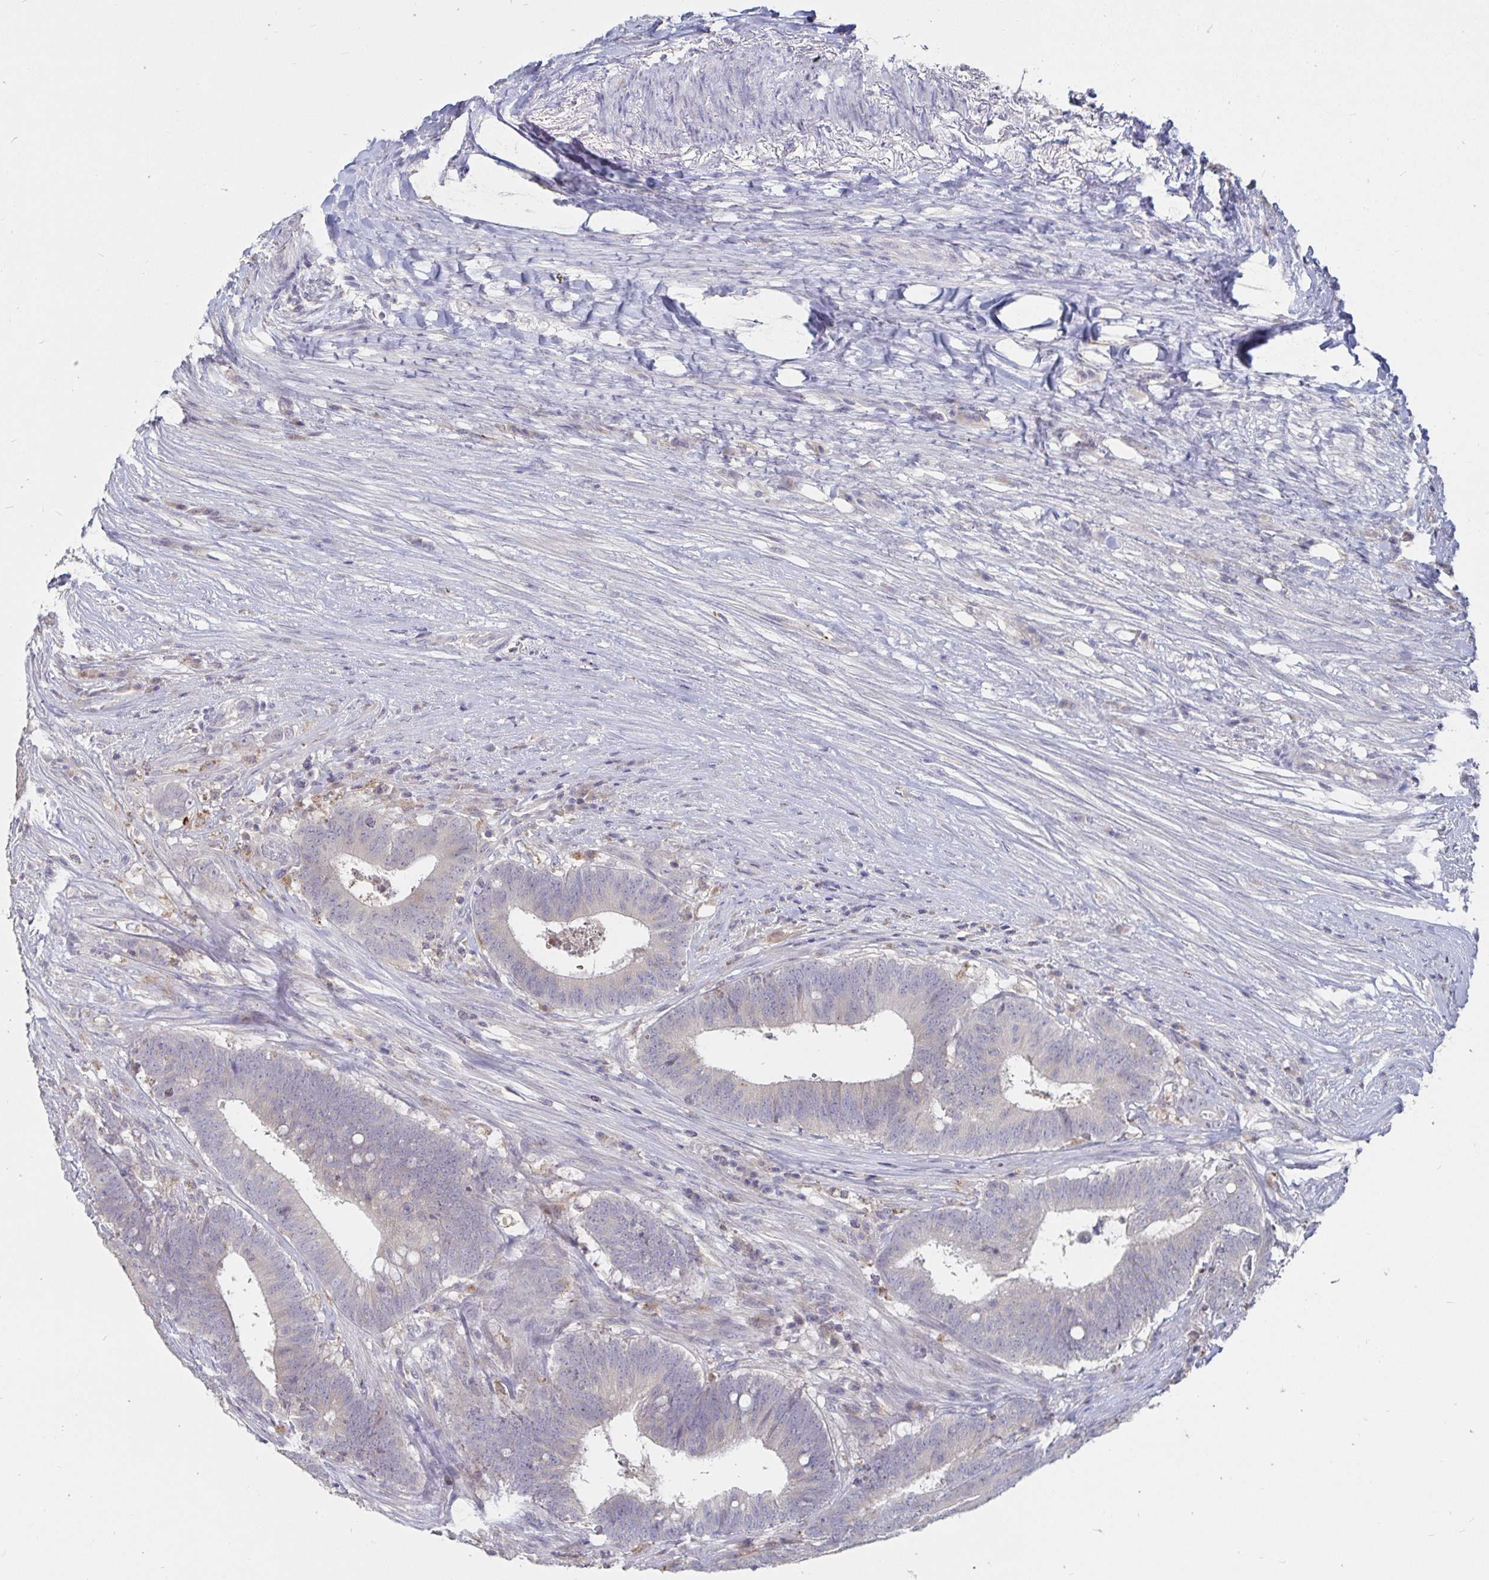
{"staining": {"intensity": "negative", "quantity": "none", "location": "none"}, "tissue": "colorectal cancer", "cell_type": "Tumor cells", "image_type": "cancer", "snomed": [{"axis": "morphology", "description": "Adenocarcinoma, NOS"}, {"axis": "topography", "description": "Colon"}], "caption": "There is no significant staining in tumor cells of colorectal adenocarcinoma.", "gene": "SPPL3", "patient": {"sex": "female", "age": 43}}